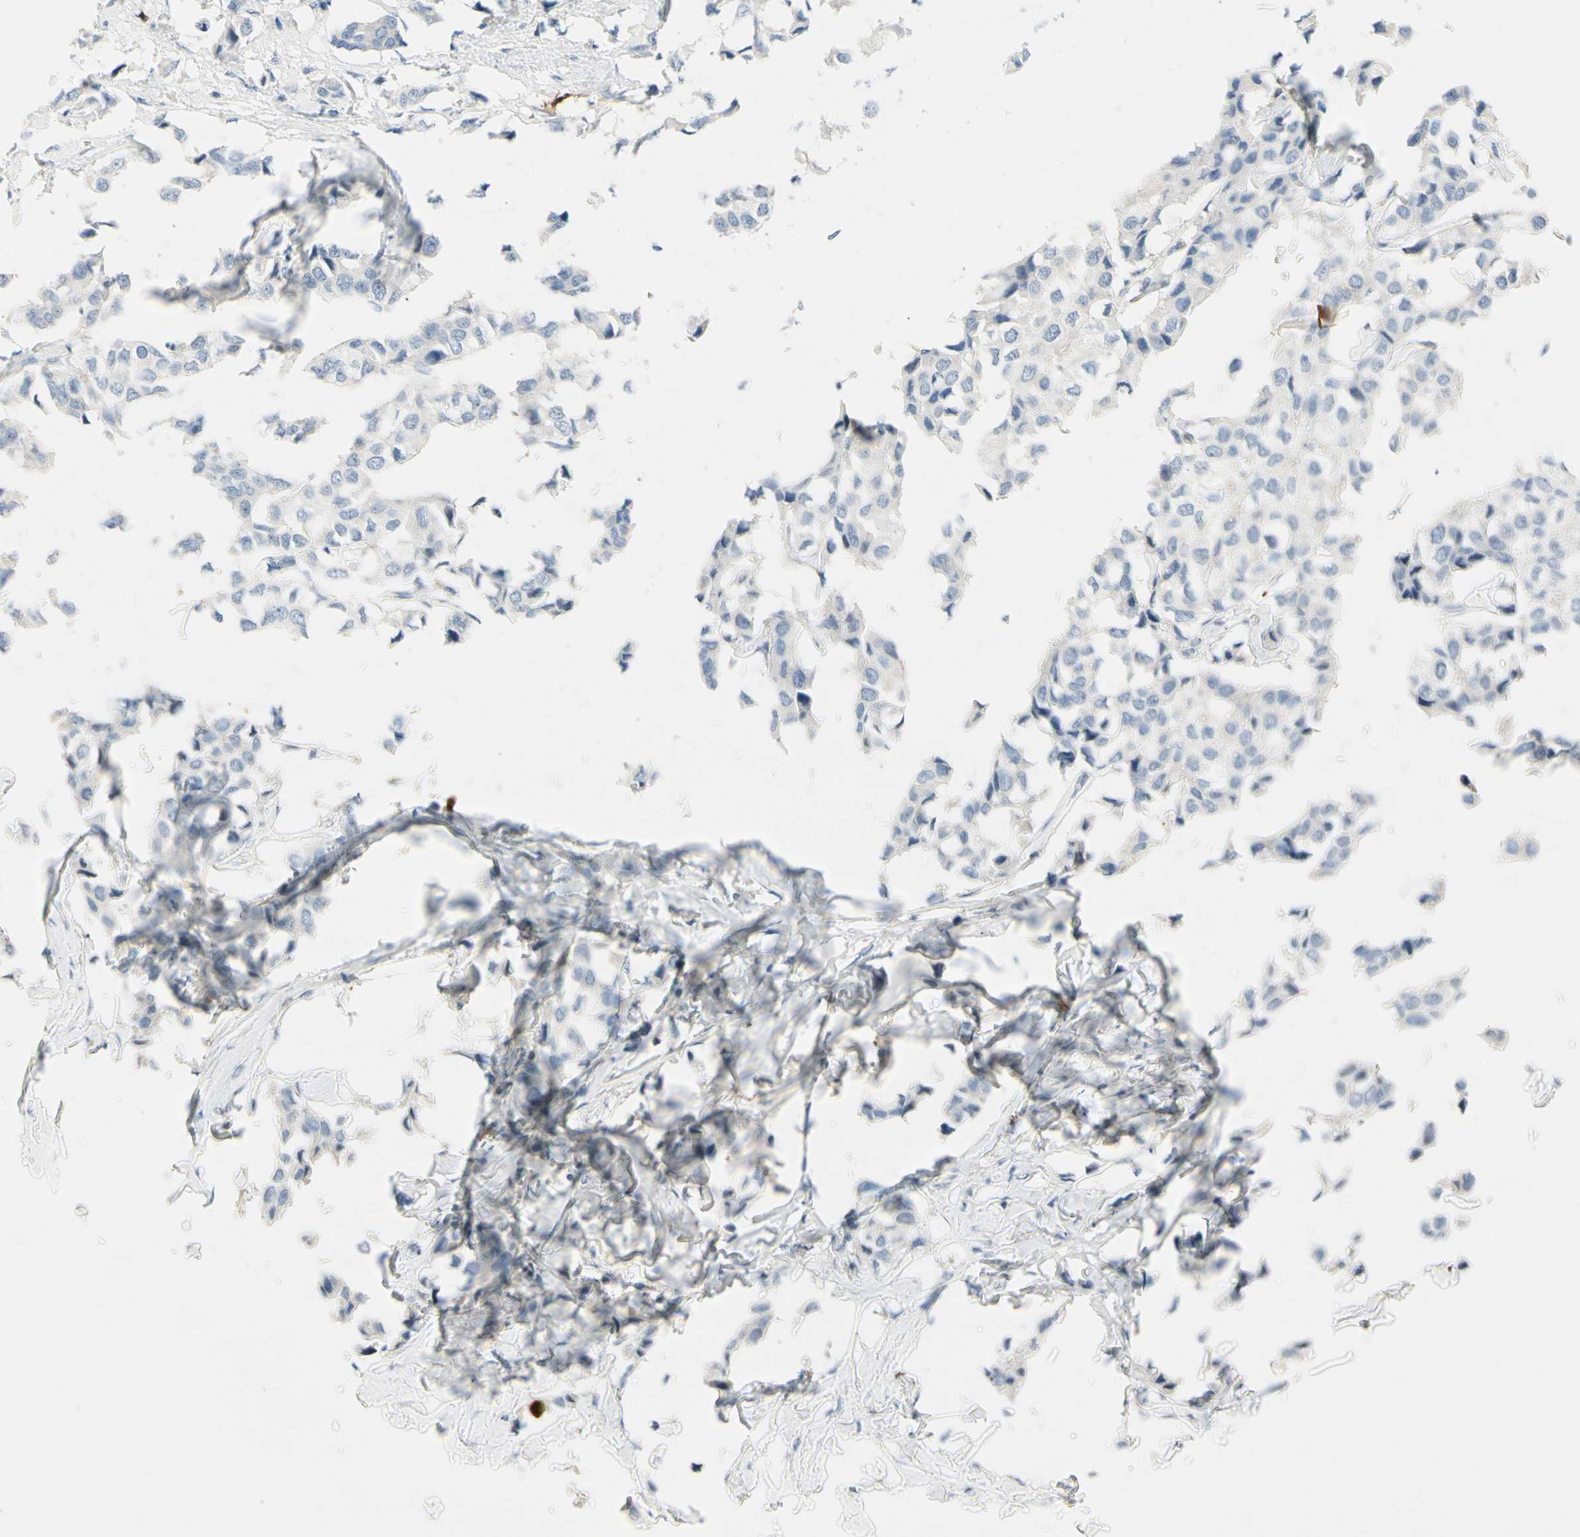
{"staining": {"intensity": "negative", "quantity": "none", "location": "none"}, "tissue": "breast cancer", "cell_type": "Tumor cells", "image_type": "cancer", "snomed": [{"axis": "morphology", "description": "Duct carcinoma"}, {"axis": "topography", "description": "Breast"}], "caption": "An immunohistochemistry (IHC) photomicrograph of breast infiltrating ductal carcinoma is shown. There is no staining in tumor cells of breast infiltrating ductal carcinoma. (Immunohistochemistry, brightfield microscopy, high magnification).", "gene": "TRAF5", "patient": {"sex": "female", "age": 80}}